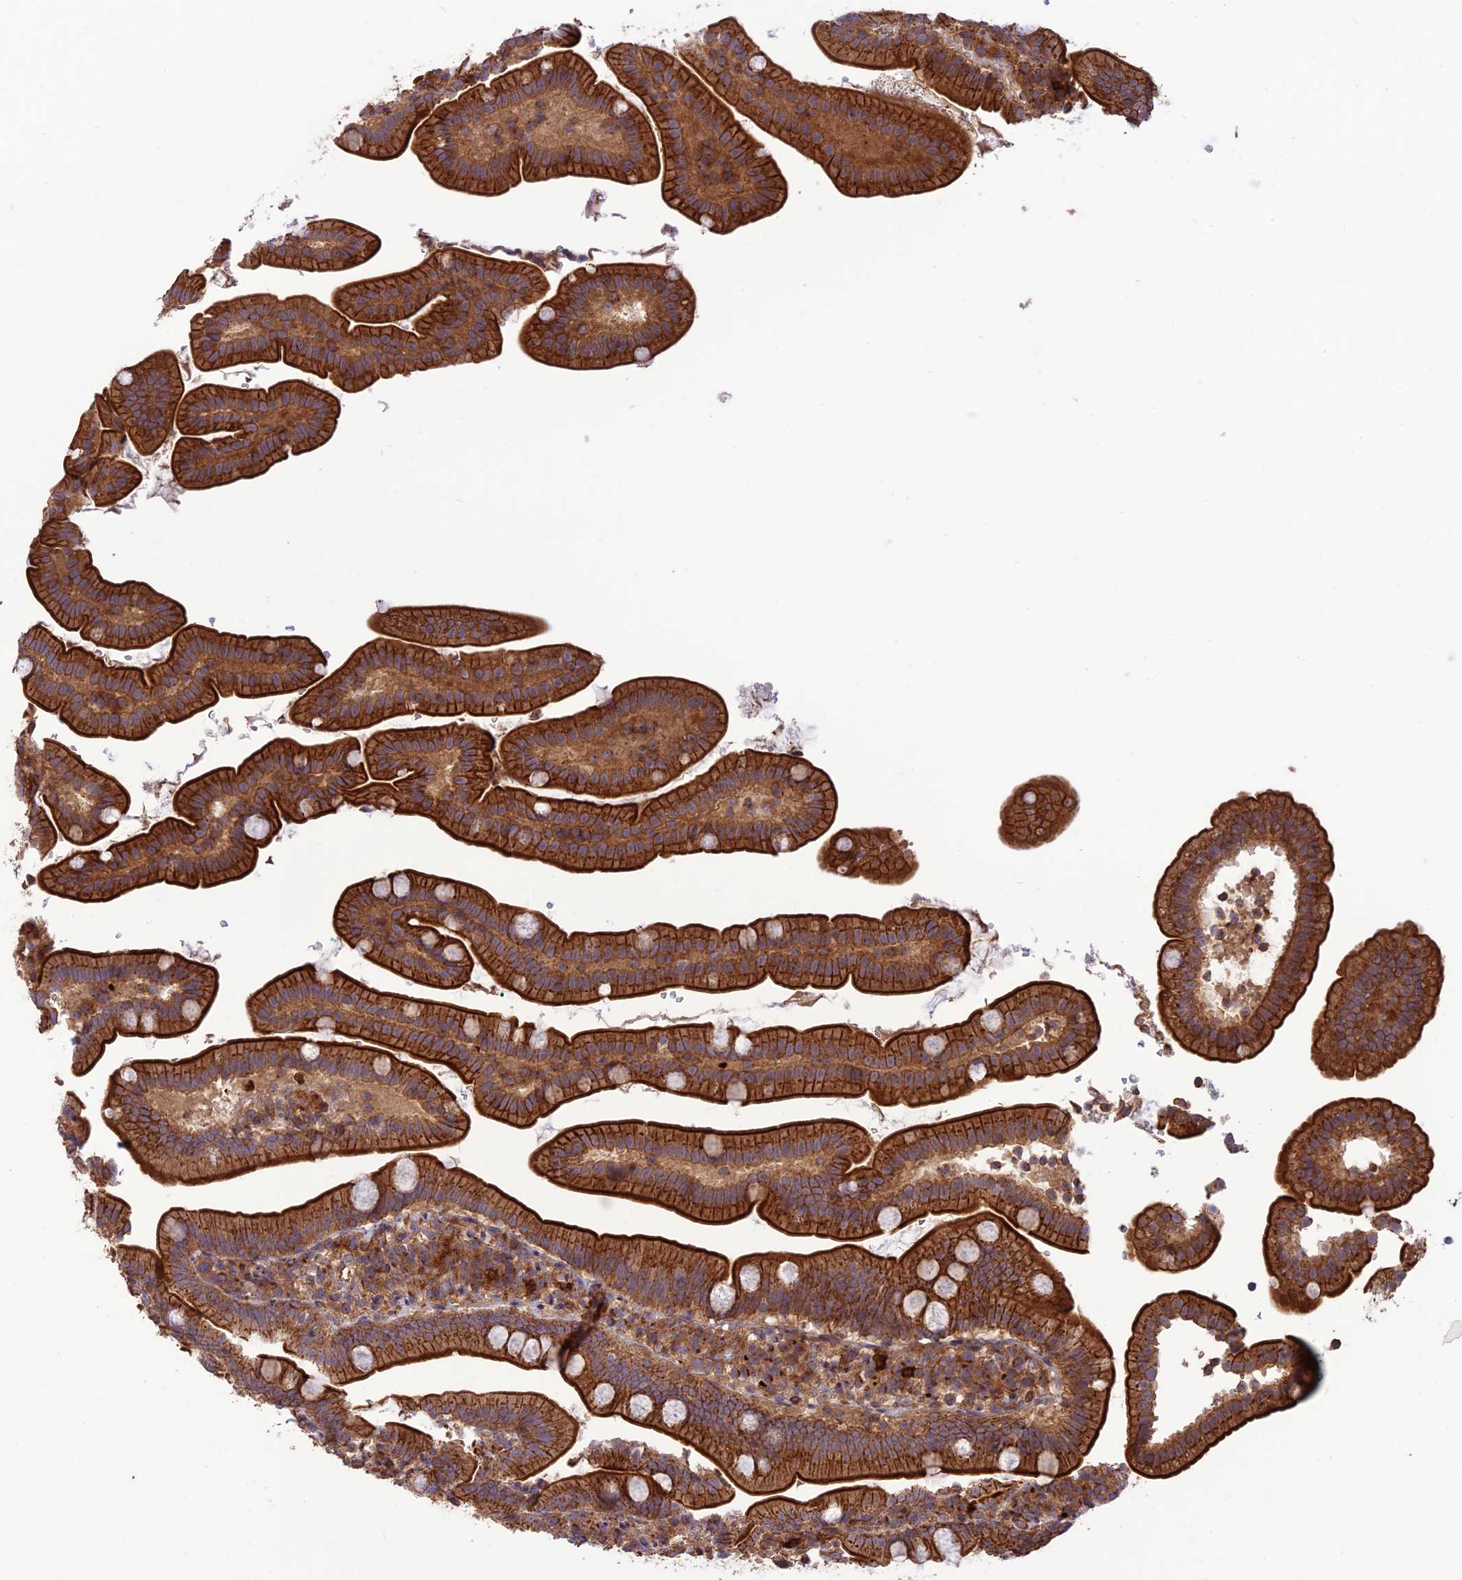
{"staining": {"intensity": "strong", "quantity": ">75%", "location": "cytoplasmic/membranous"}, "tissue": "duodenum", "cell_type": "Glandular cells", "image_type": "normal", "snomed": [{"axis": "morphology", "description": "Normal tissue, NOS"}, {"axis": "topography", "description": "Duodenum"}], "caption": "Immunohistochemical staining of normal human duodenum shows >75% levels of strong cytoplasmic/membranous protein expression in about >75% of glandular cells. (Stains: DAB in brown, nuclei in blue, Microscopy: brightfield microscopy at high magnification).", "gene": "TMEM131L", "patient": {"sex": "female", "age": 67}}